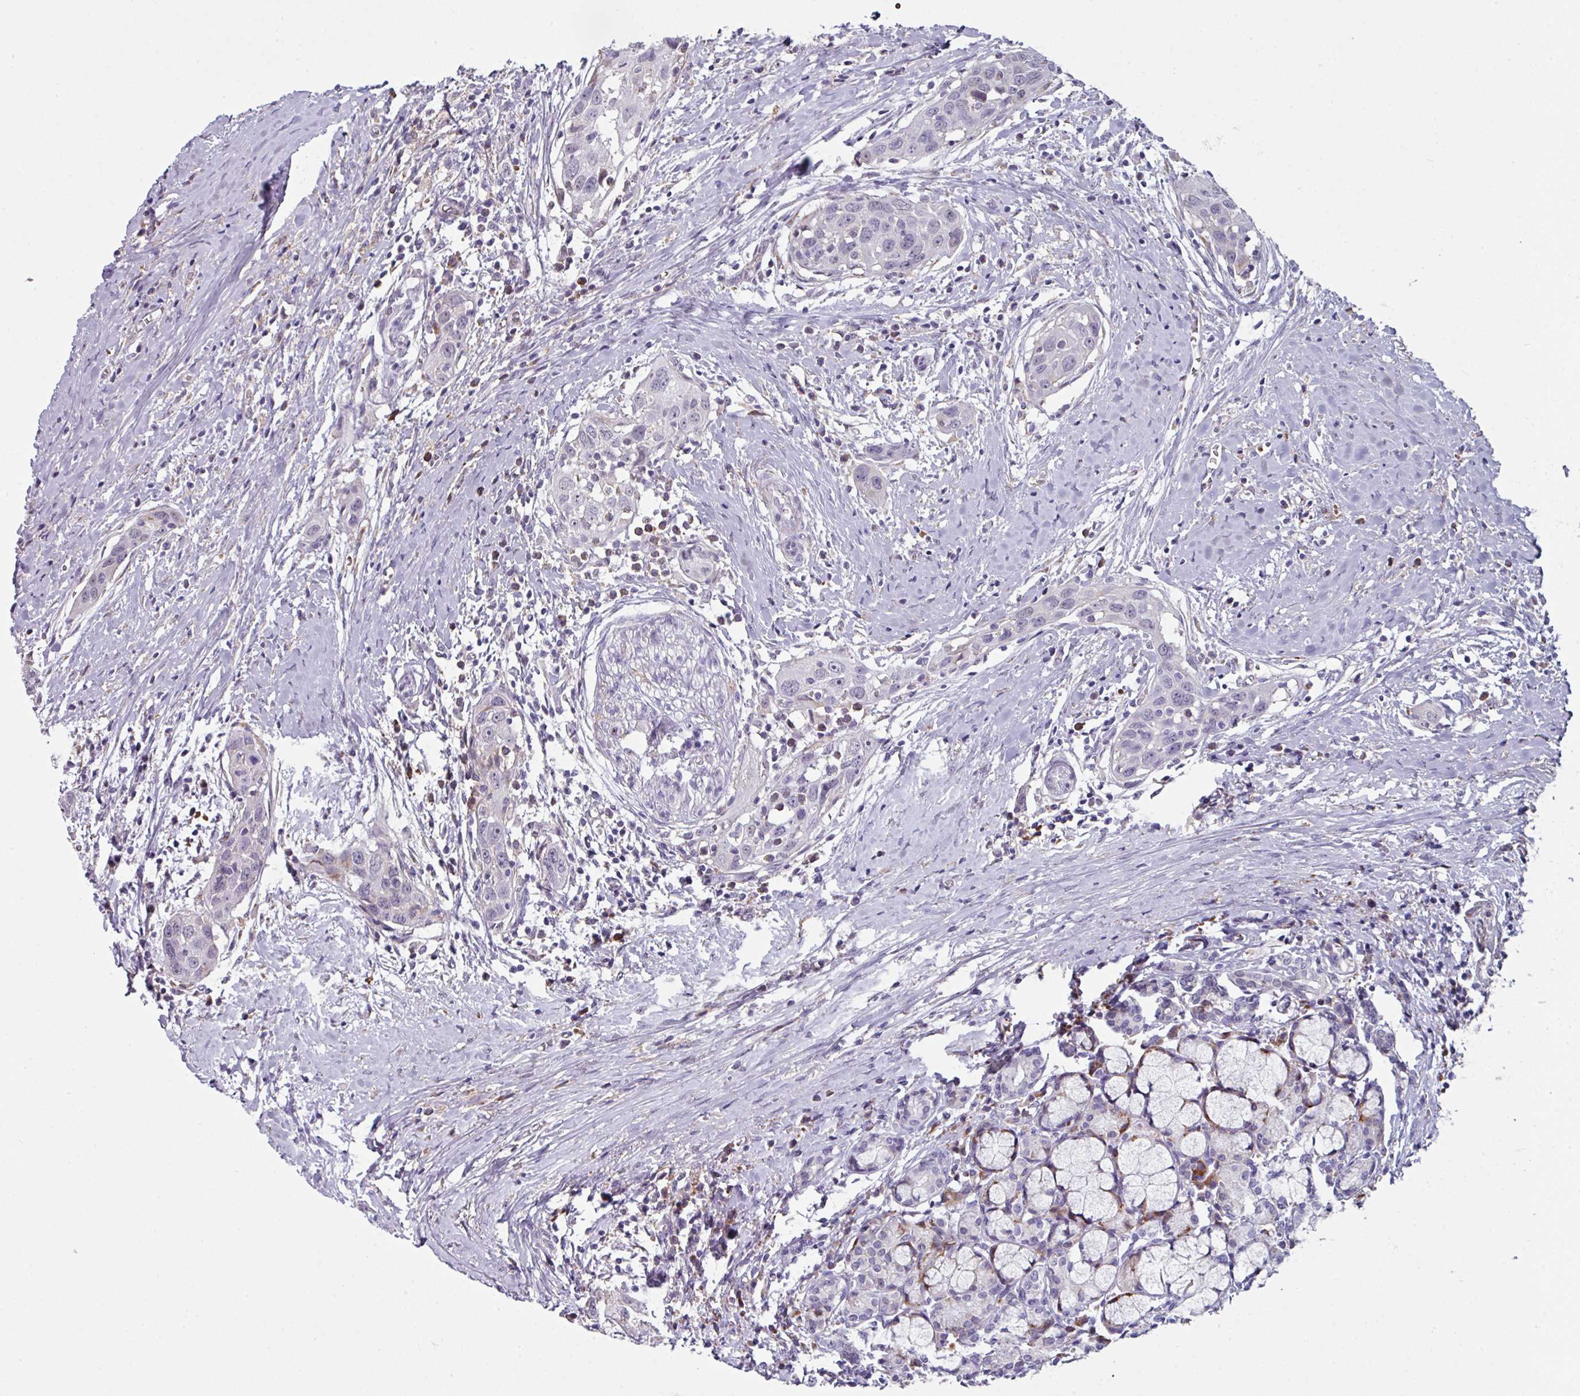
{"staining": {"intensity": "negative", "quantity": "none", "location": "none"}, "tissue": "head and neck cancer", "cell_type": "Tumor cells", "image_type": "cancer", "snomed": [{"axis": "morphology", "description": "Squamous cell carcinoma, NOS"}, {"axis": "topography", "description": "Oral tissue"}, {"axis": "topography", "description": "Head-Neck"}], "caption": "This is an immunohistochemistry (IHC) image of head and neck cancer. There is no staining in tumor cells.", "gene": "BMS1", "patient": {"sex": "female", "age": 50}}